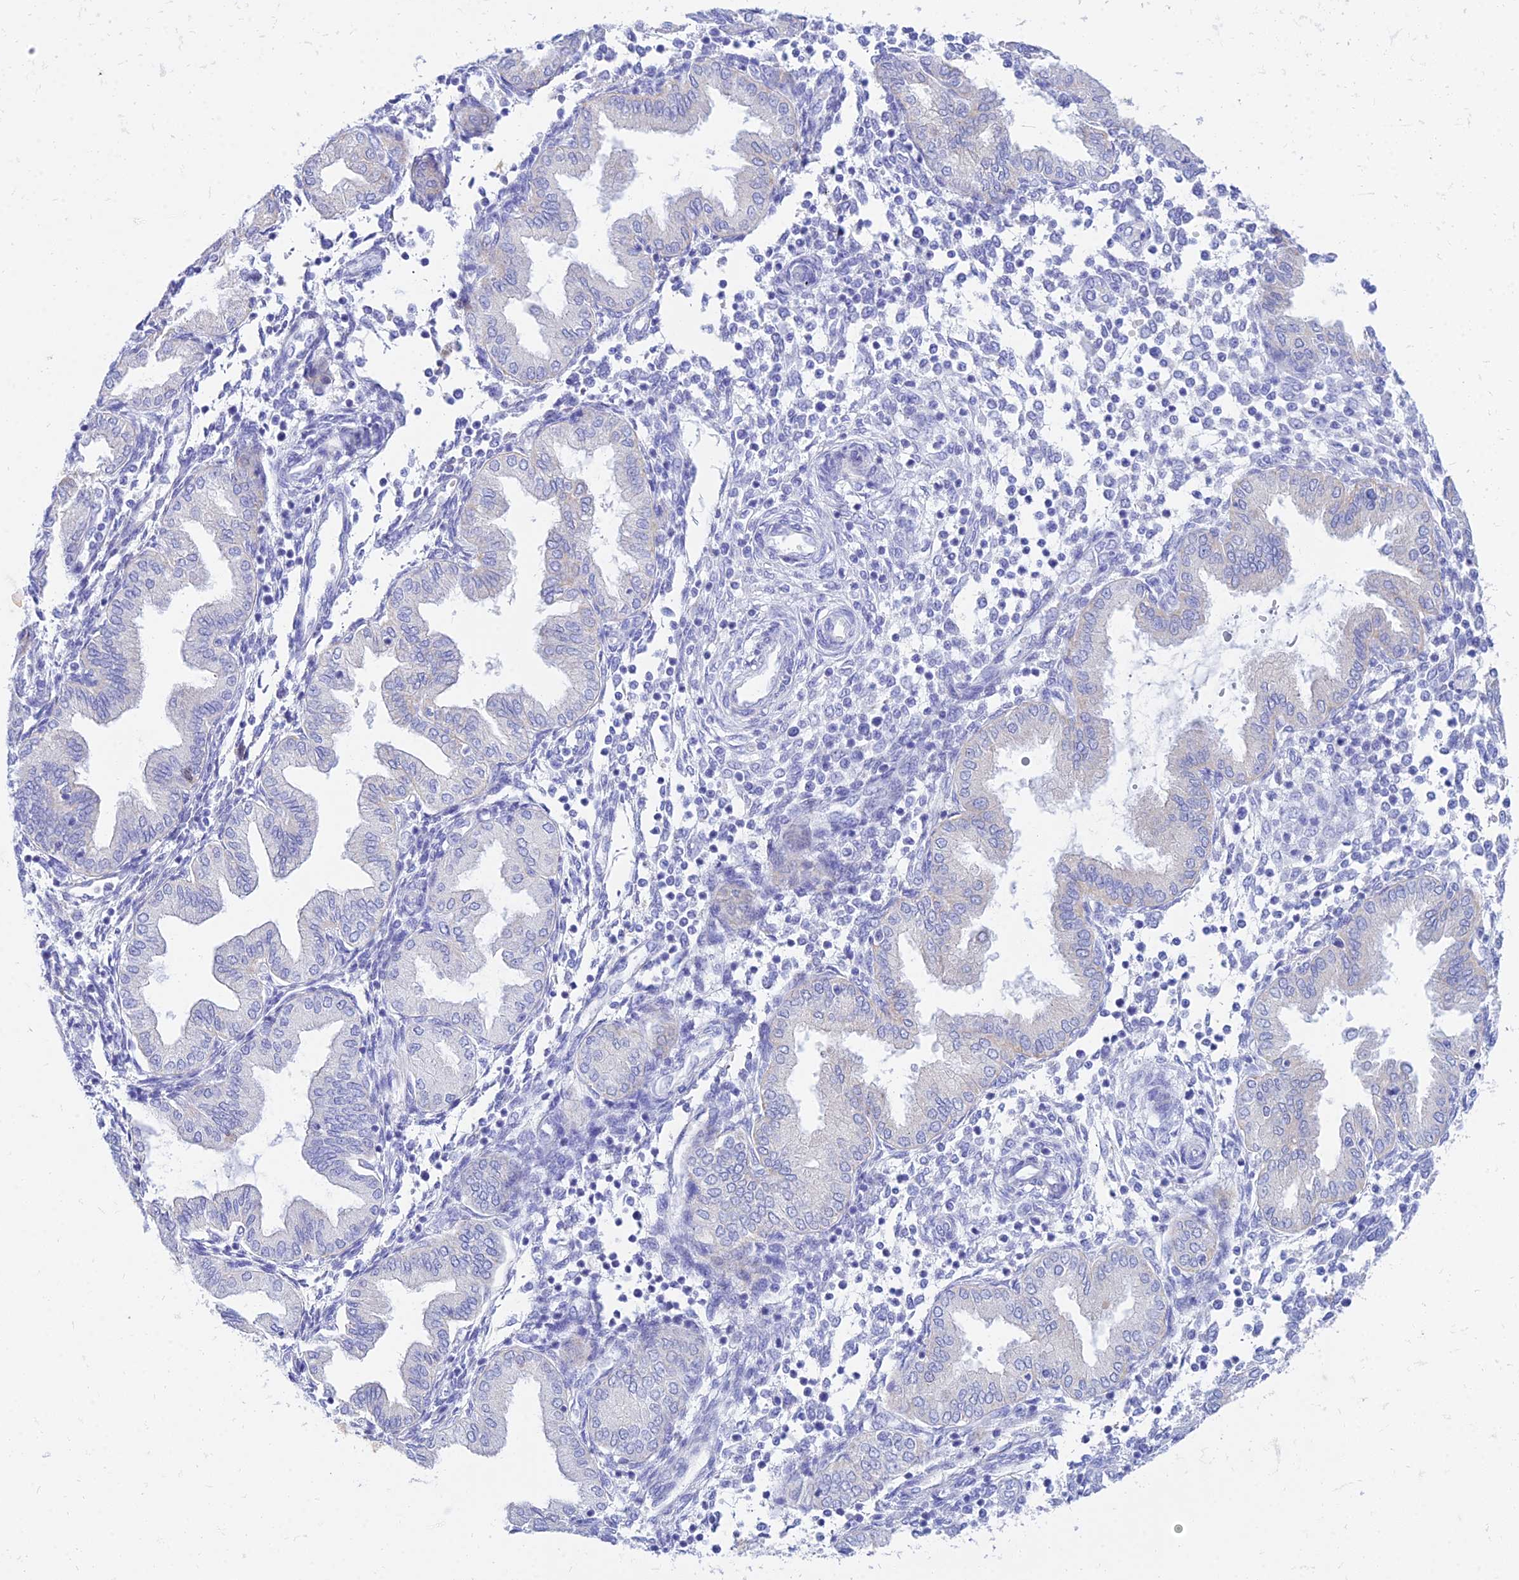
{"staining": {"intensity": "negative", "quantity": "none", "location": "none"}, "tissue": "endometrium", "cell_type": "Cells in endometrial stroma", "image_type": "normal", "snomed": [{"axis": "morphology", "description": "Normal tissue, NOS"}, {"axis": "topography", "description": "Endometrium"}], "caption": "This is an IHC histopathology image of benign endometrium. There is no positivity in cells in endometrial stroma.", "gene": "PKN3", "patient": {"sex": "female", "age": 53}}